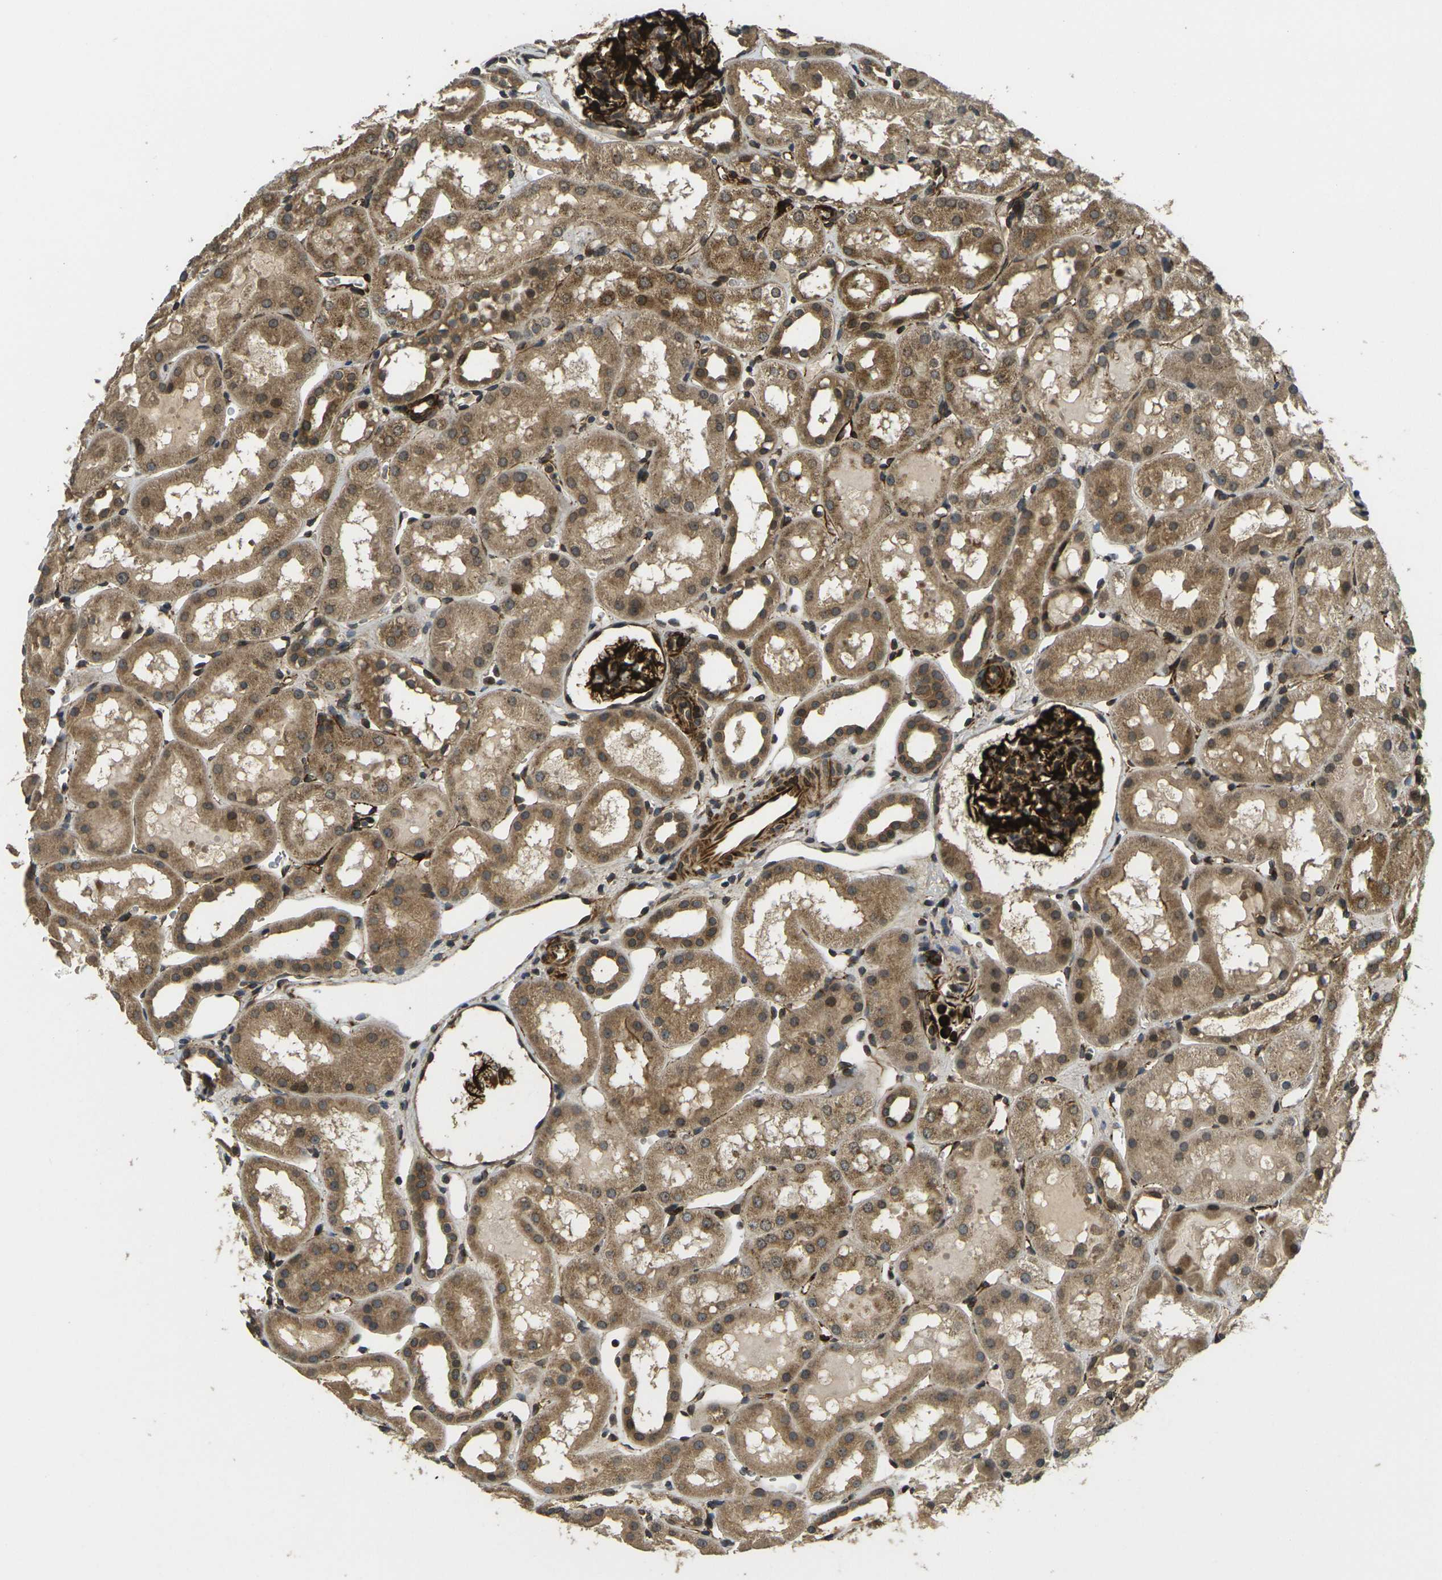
{"staining": {"intensity": "strong", "quantity": ">75%", "location": "cytoplasmic/membranous"}, "tissue": "kidney", "cell_type": "Cells in glomeruli", "image_type": "normal", "snomed": [{"axis": "morphology", "description": "Normal tissue, NOS"}, {"axis": "topography", "description": "Kidney"}, {"axis": "topography", "description": "Urinary bladder"}], "caption": "A high-resolution image shows immunohistochemistry staining of benign kidney, which reveals strong cytoplasmic/membranous expression in approximately >75% of cells in glomeruli.", "gene": "FUT11", "patient": {"sex": "male", "age": 16}}